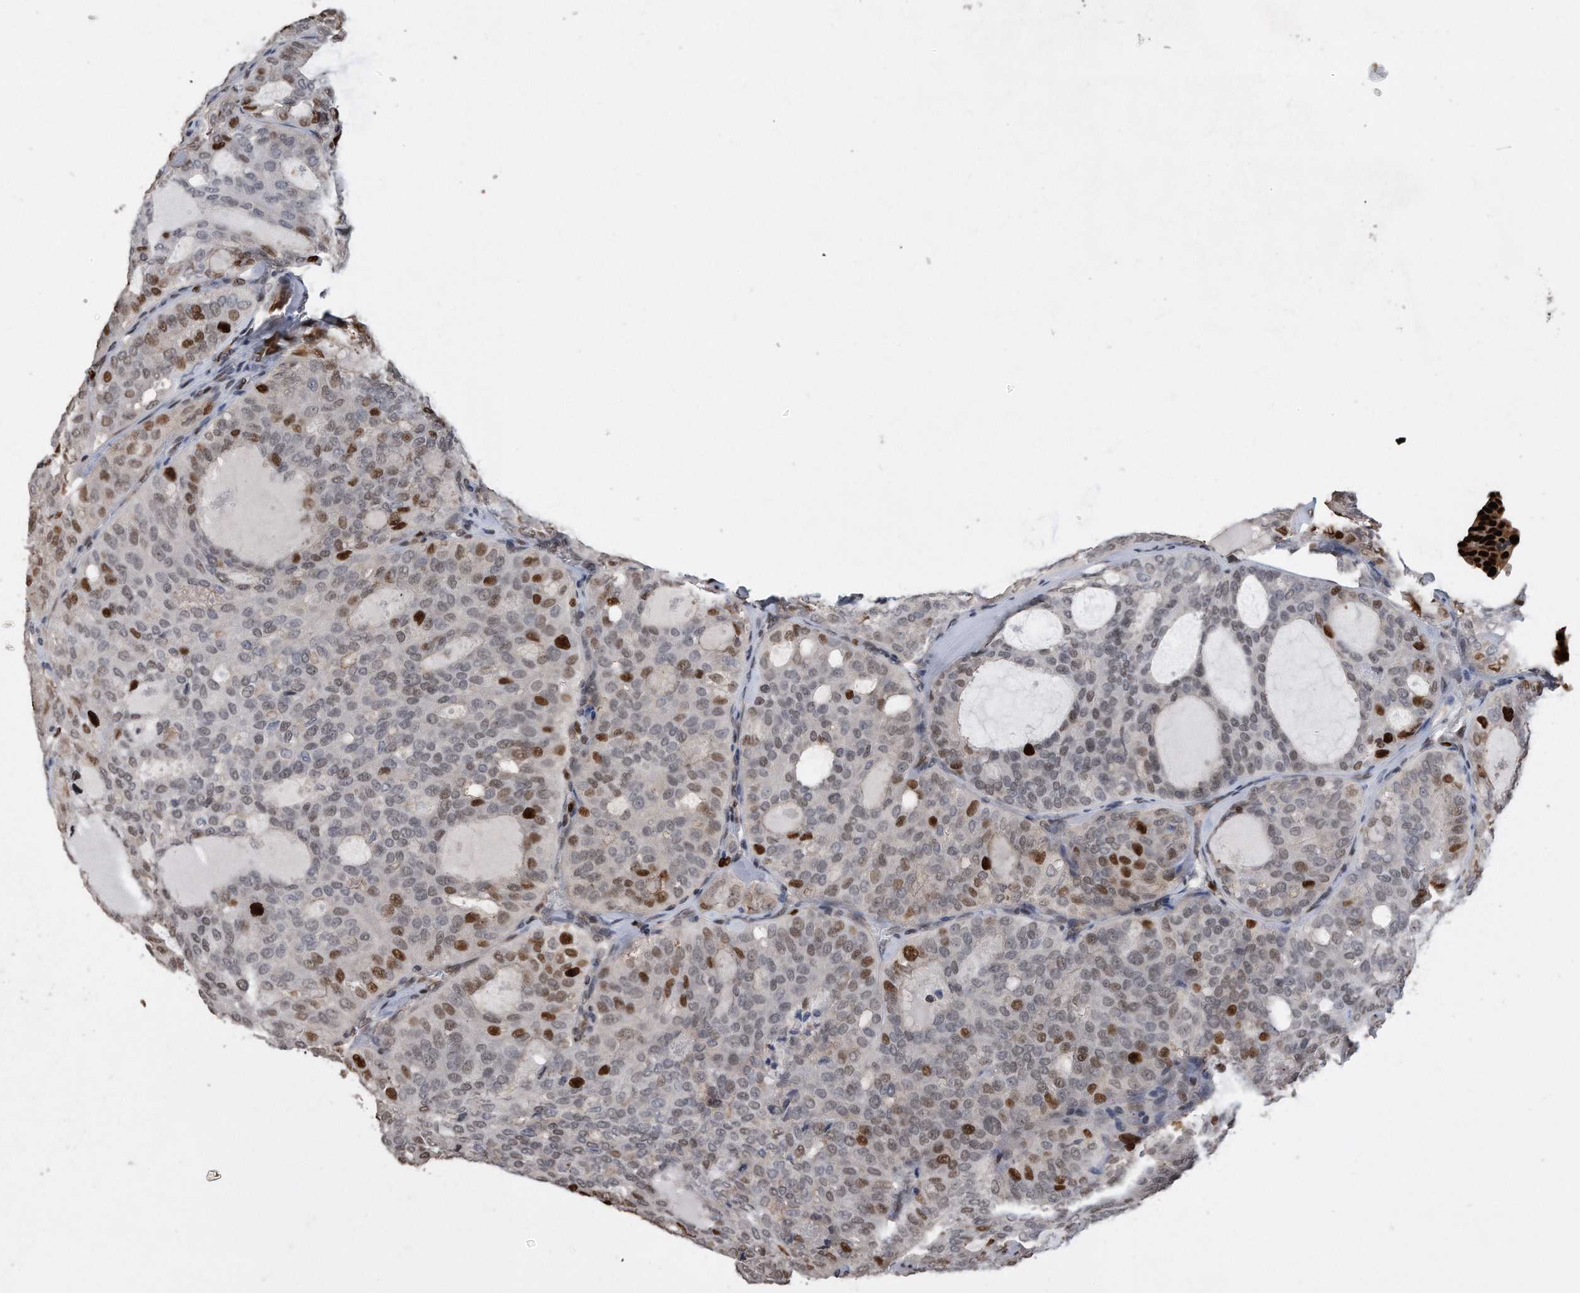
{"staining": {"intensity": "strong", "quantity": "<25%", "location": "nuclear"}, "tissue": "thyroid cancer", "cell_type": "Tumor cells", "image_type": "cancer", "snomed": [{"axis": "morphology", "description": "Follicular adenoma carcinoma, NOS"}, {"axis": "topography", "description": "Thyroid gland"}], "caption": "Thyroid follicular adenoma carcinoma was stained to show a protein in brown. There is medium levels of strong nuclear positivity in approximately <25% of tumor cells. (IHC, brightfield microscopy, high magnification).", "gene": "PCNA", "patient": {"sex": "male", "age": 75}}